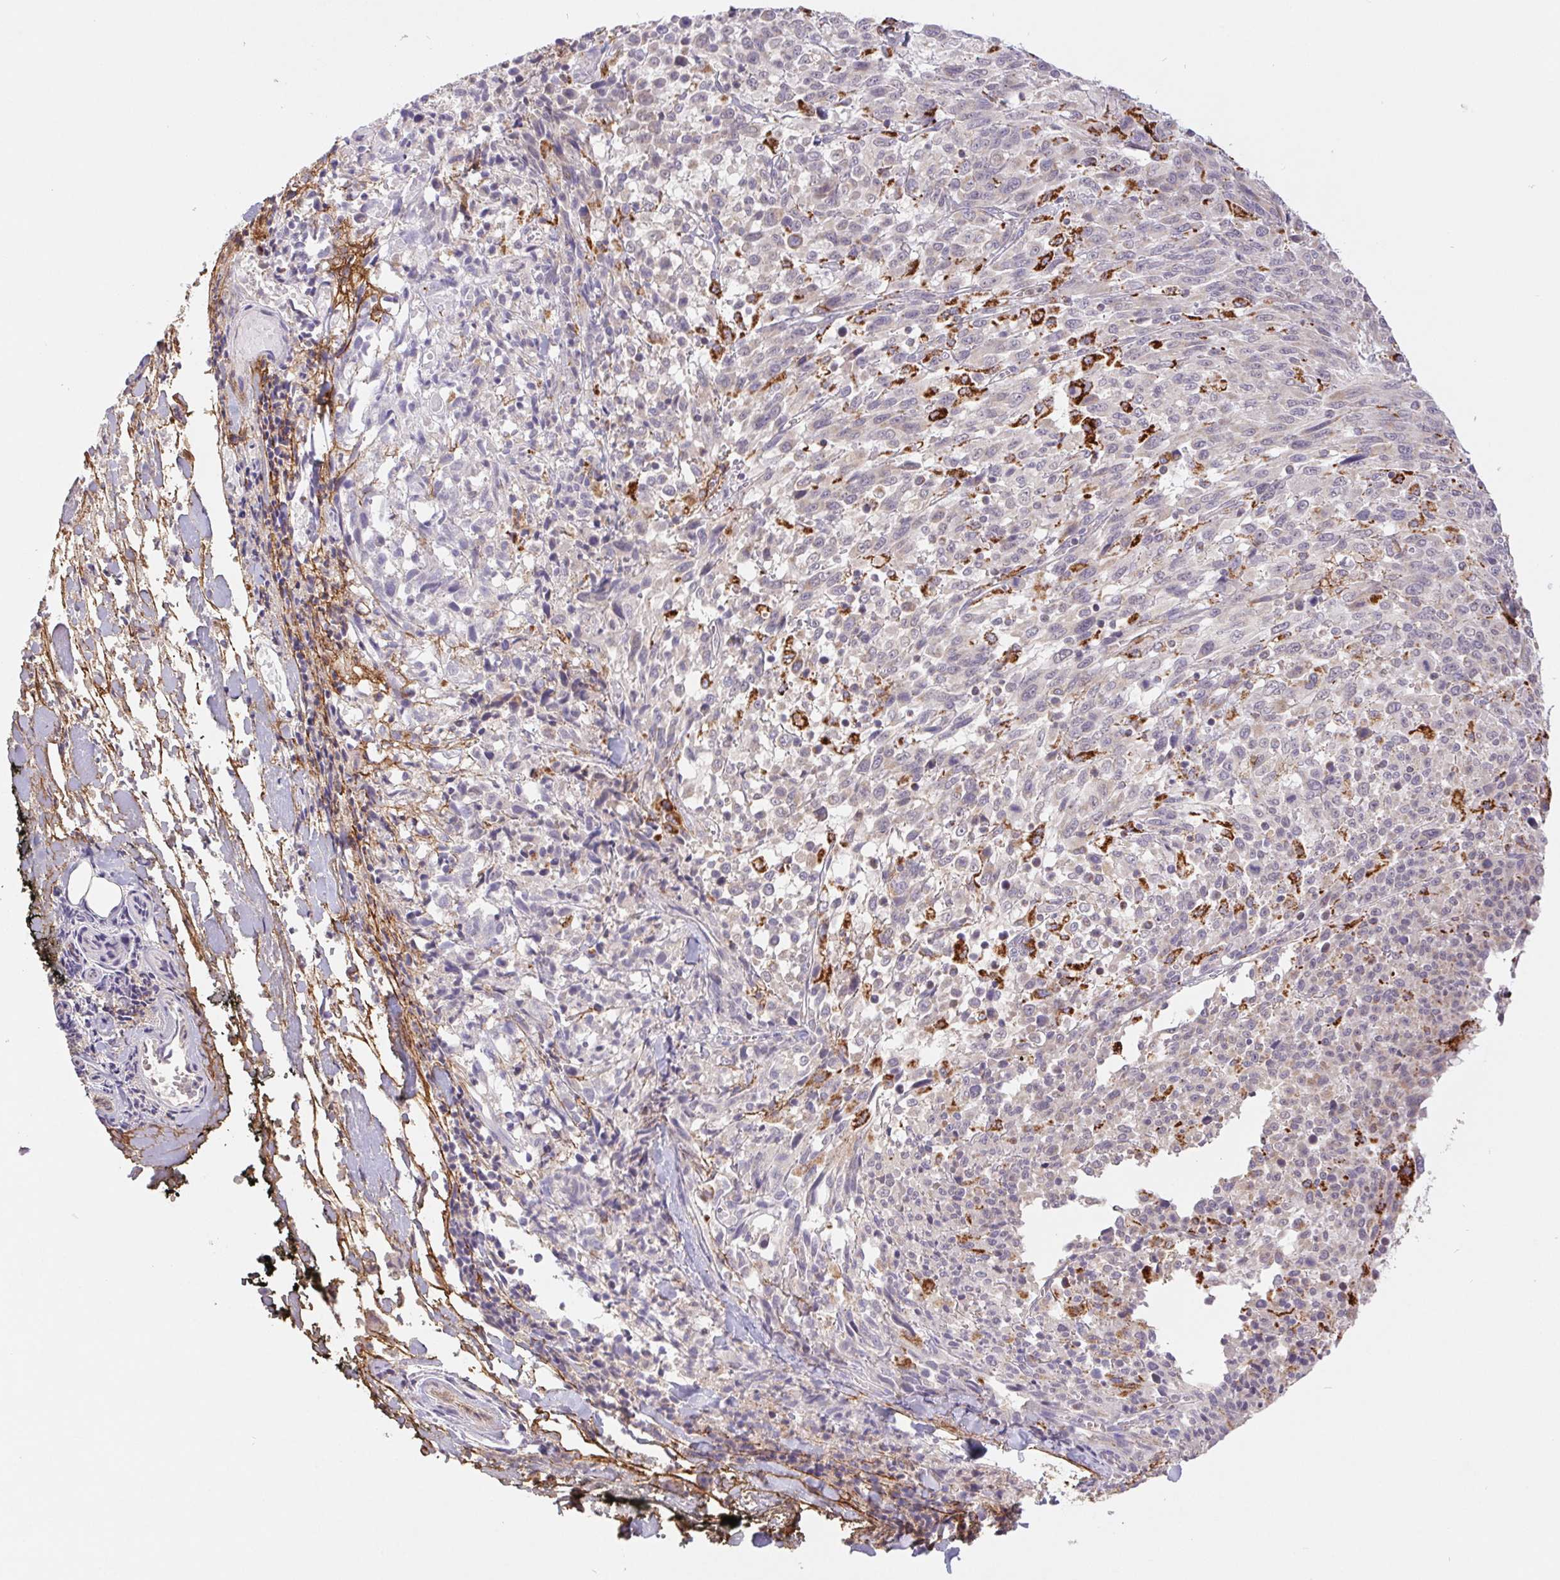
{"staining": {"intensity": "moderate", "quantity": "25%-75%", "location": "cytoplasmic/membranous"}, "tissue": "melanoma", "cell_type": "Tumor cells", "image_type": "cancer", "snomed": [{"axis": "morphology", "description": "Malignant melanoma, NOS"}, {"axis": "topography", "description": "Skin"}], "caption": "Immunohistochemical staining of melanoma demonstrates medium levels of moderate cytoplasmic/membranous protein staining in about 25%-75% of tumor cells. (IHC, brightfield microscopy, high magnification).", "gene": "EMC6", "patient": {"sex": "female", "age": 91}}